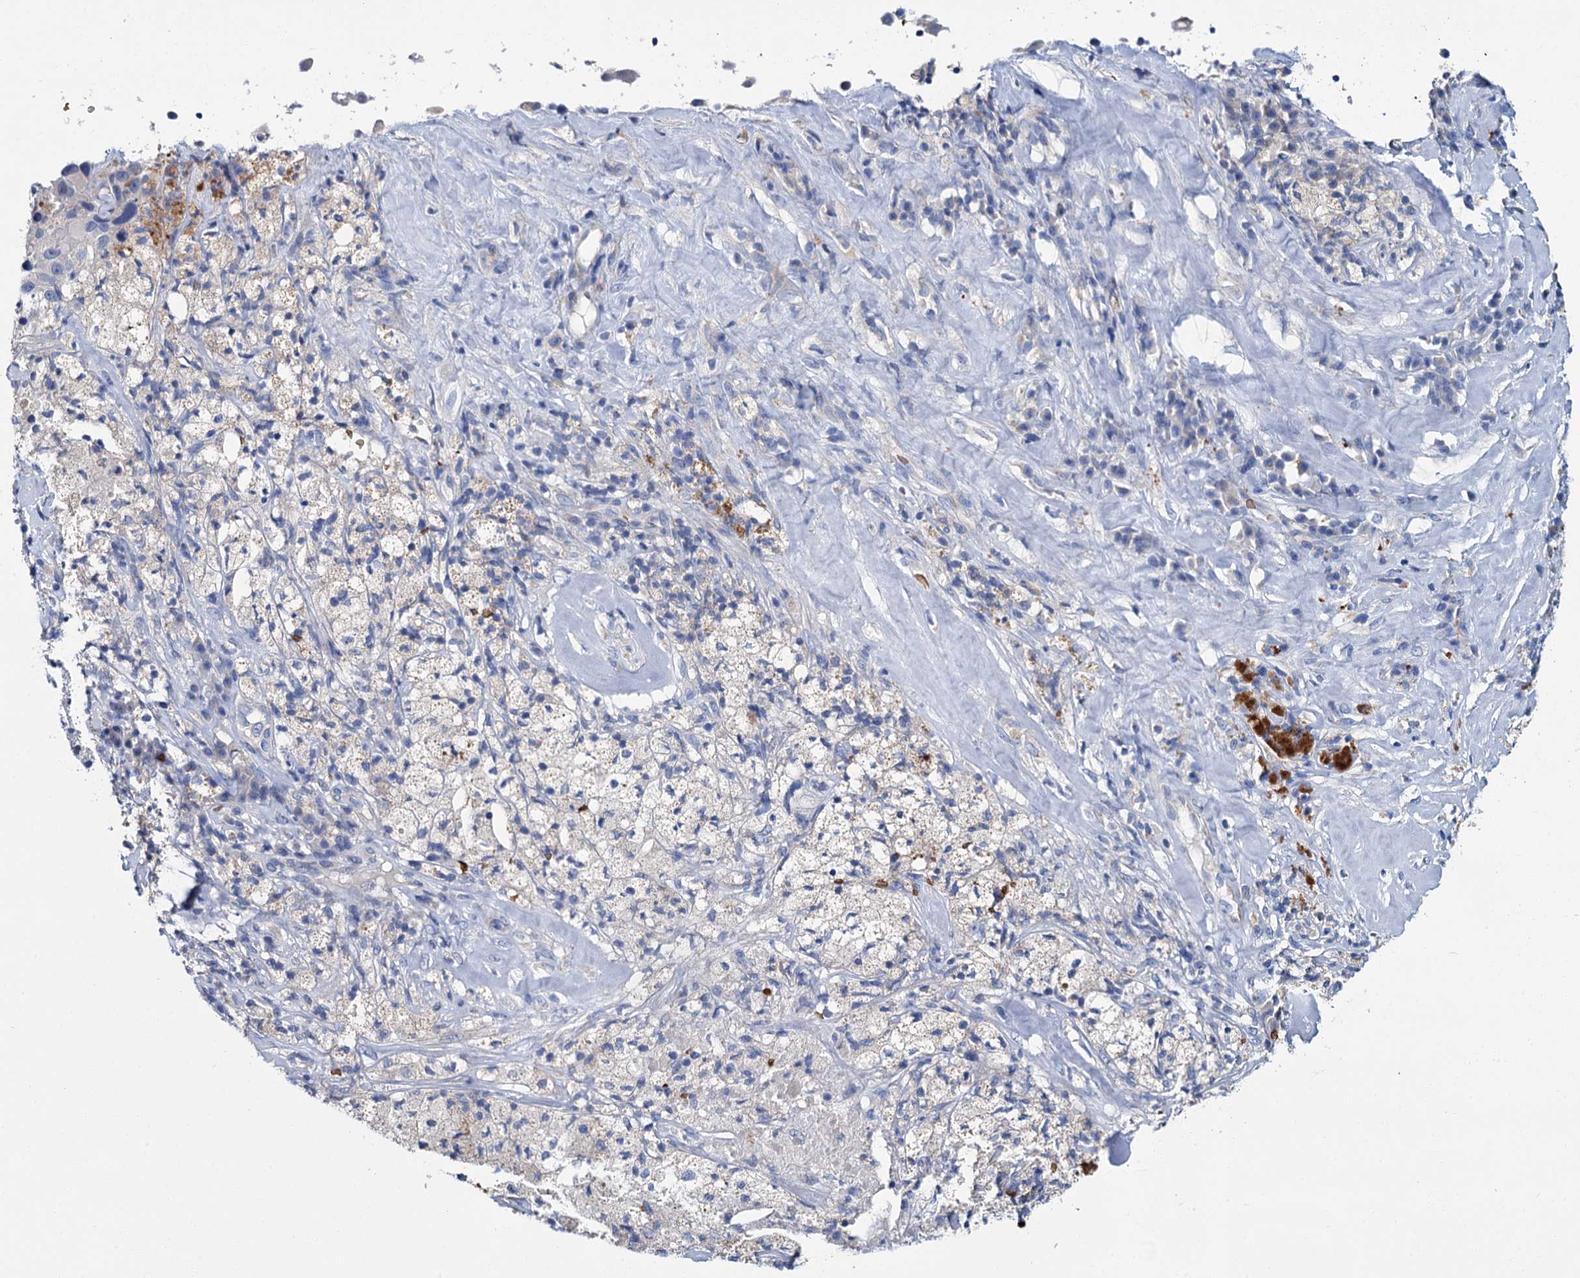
{"staining": {"intensity": "negative", "quantity": "none", "location": "none"}, "tissue": "melanoma", "cell_type": "Tumor cells", "image_type": "cancer", "snomed": [{"axis": "morphology", "description": "Malignant melanoma, Metastatic site"}, {"axis": "topography", "description": "Lymph node"}], "caption": "This is a photomicrograph of immunohistochemistry (IHC) staining of malignant melanoma (metastatic site), which shows no positivity in tumor cells. The staining was performed using DAB to visualize the protein expression in brown, while the nuclei were stained in blue with hematoxylin (Magnification: 20x).", "gene": "ATG2A", "patient": {"sex": "male", "age": 62}}